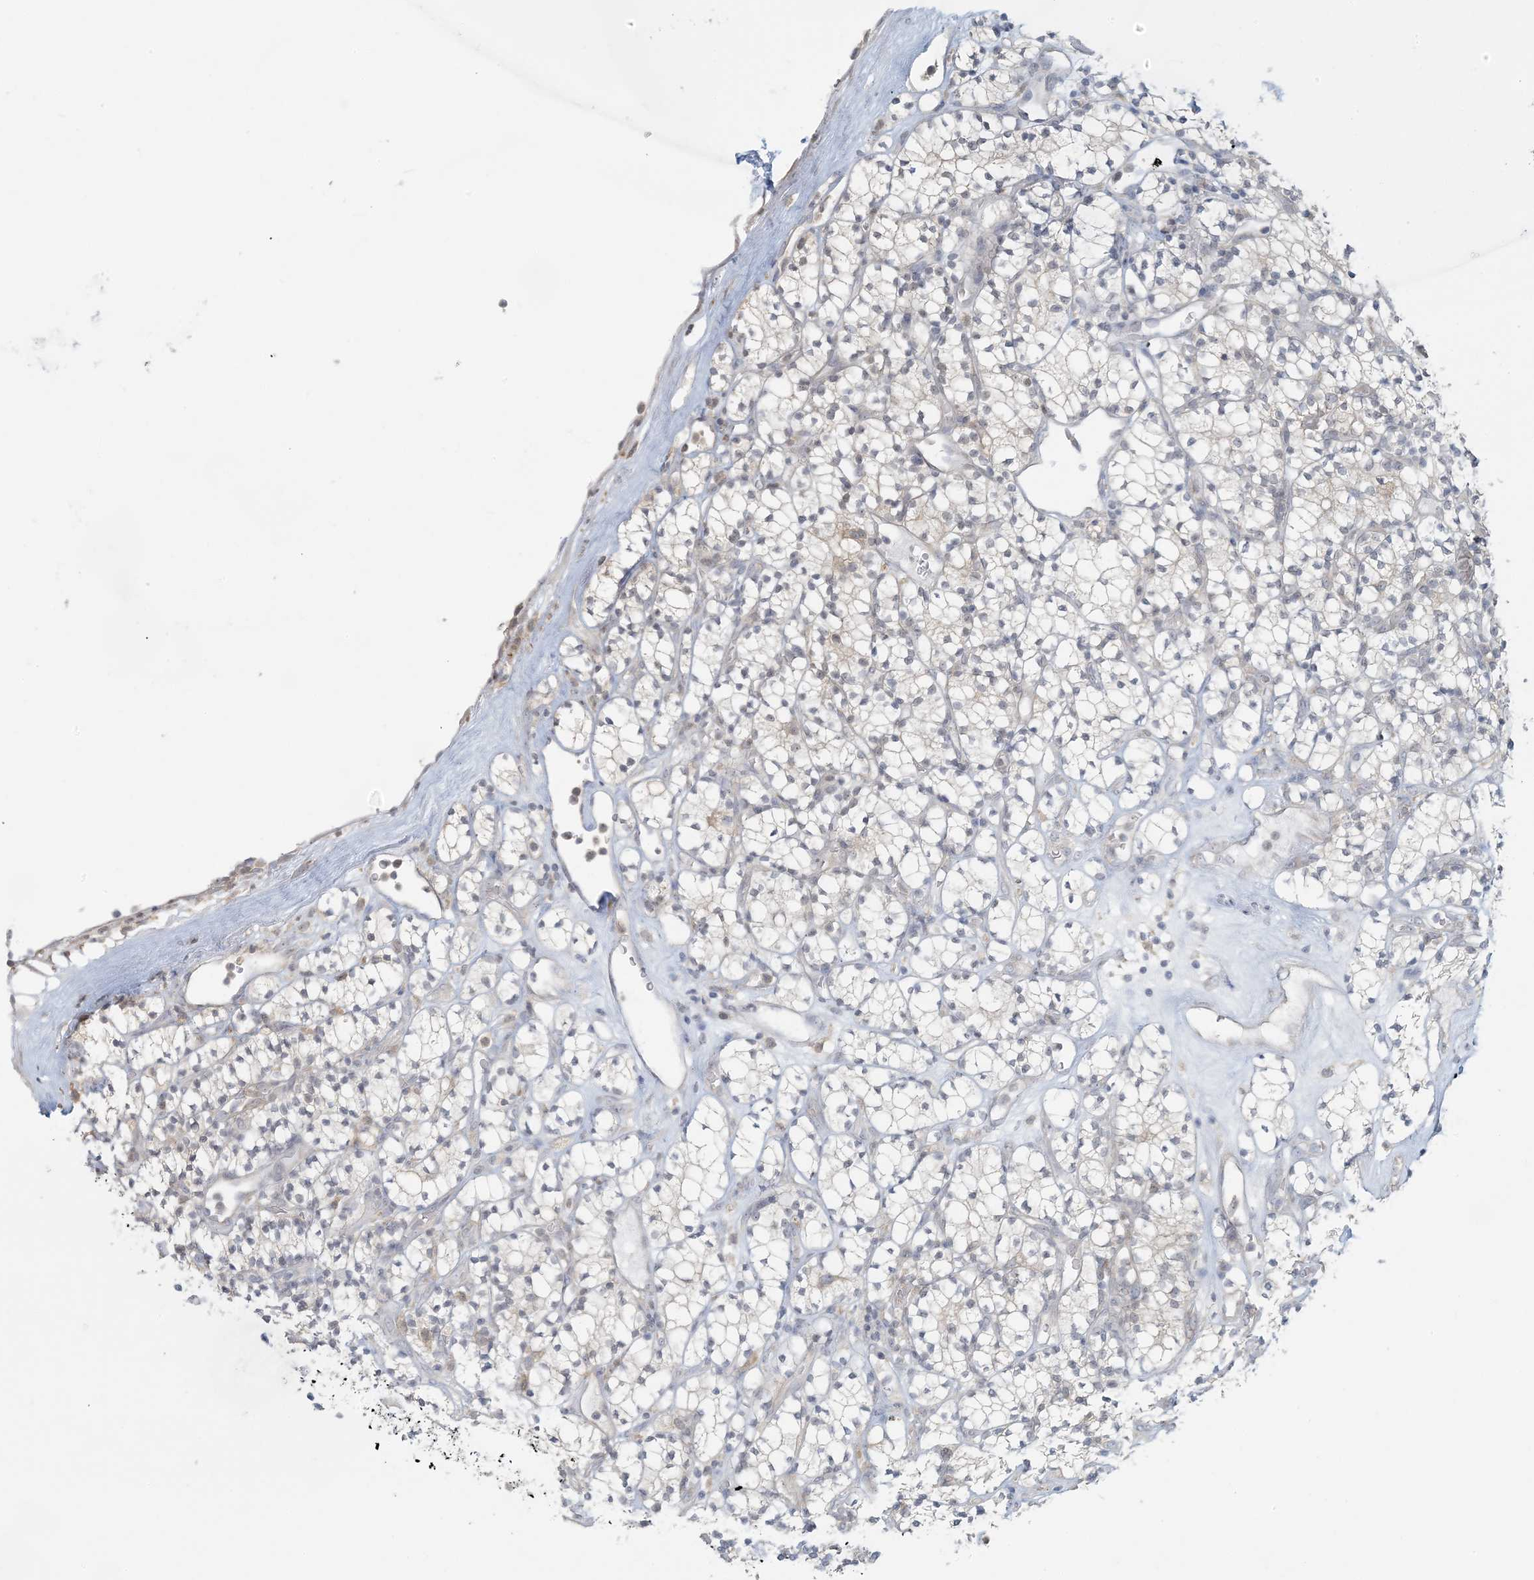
{"staining": {"intensity": "negative", "quantity": "none", "location": "none"}, "tissue": "renal cancer", "cell_type": "Tumor cells", "image_type": "cancer", "snomed": [{"axis": "morphology", "description": "Adenocarcinoma, NOS"}, {"axis": "topography", "description": "Kidney"}], "caption": "Immunohistochemical staining of human renal adenocarcinoma reveals no significant staining in tumor cells. (Brightfield microscopy of DAB (3,3'-diaminobenzidine) immunohistochemistry at high magnification).", "gene": "EEFSEC", "patient": {"sex": "male", "age": 77}}